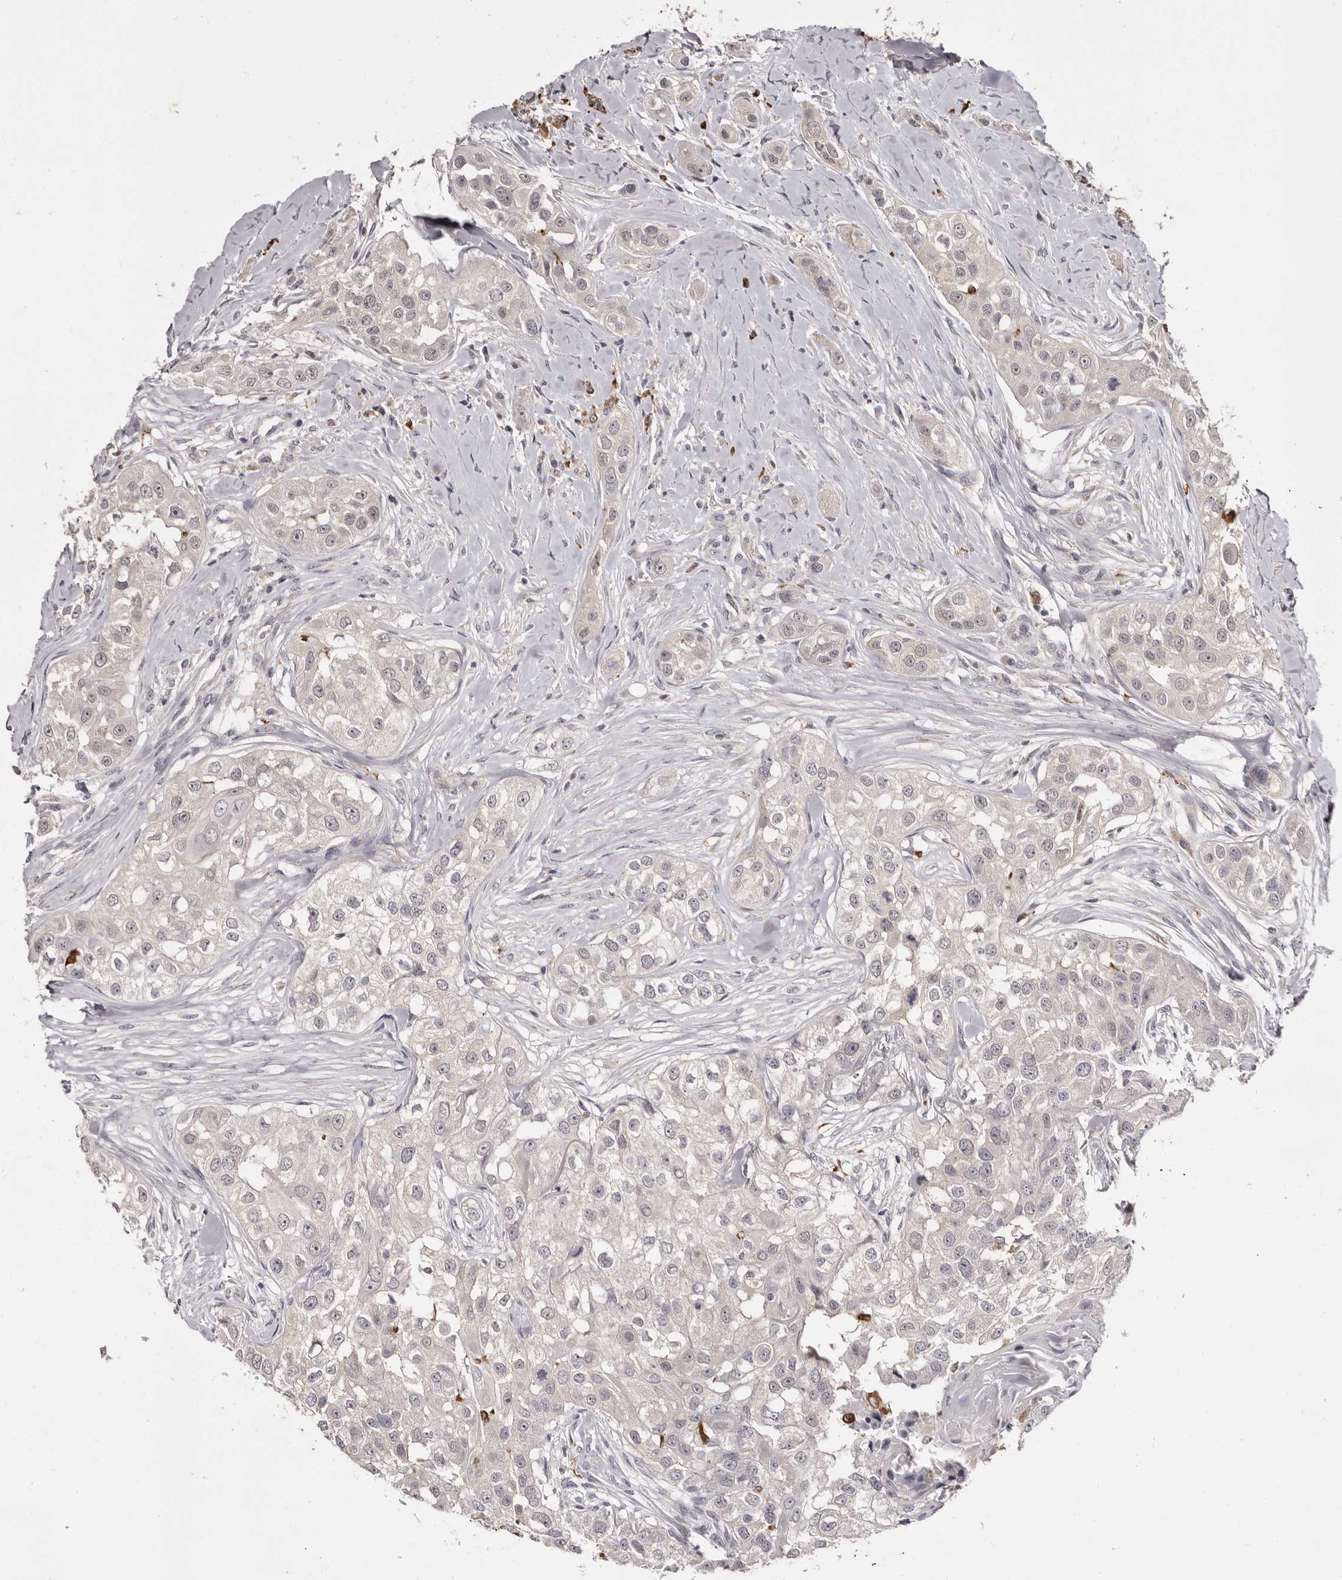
{"staining": {"intensity": "negative", "quantity": "none", "location": "none"}, "tissue": "head and neck cancer", "cell_type": "Tumor cells", "image_type": "cancer", "snomed": [{"axis": "morphology", "description": "Normal tissue, NOS"}, {"axis": "morphology", "description": "Squamous cell carcinoma, NOS"}, {"axis": "topography", "description": "Skeletal muscle"}, {"axis": "topography", "description": "Head-Neck"}], "caption": "There is no significant expression in tumor cells of squamous cell carcinoma (head and neck).", "gene": "TNNI1", "patient": {"sex": "male", "age": 51}}